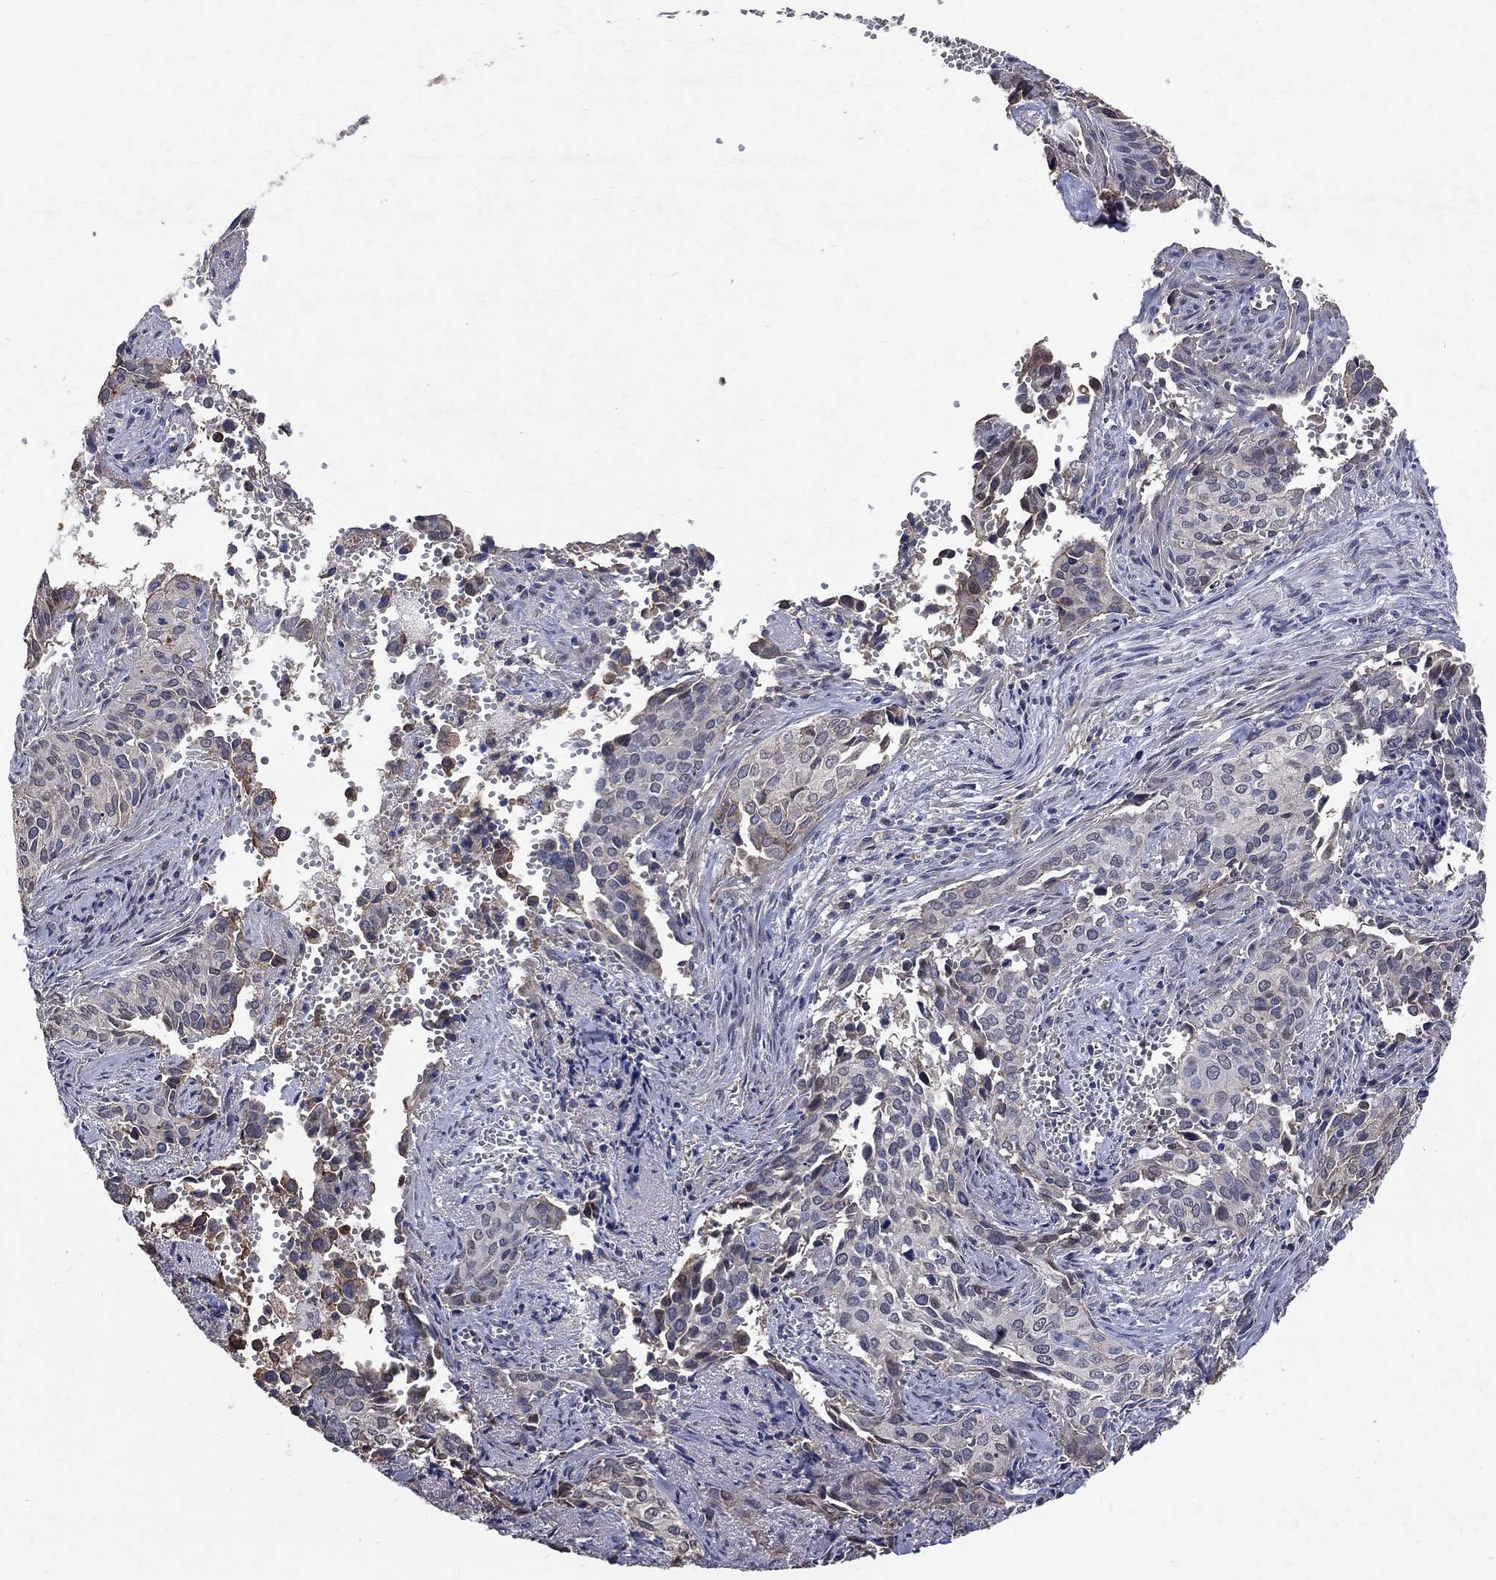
{"staining": {"intensity": "negative", "quantity": "none", "location": "none"}, "tissue": "cervical cancer", "cell_type": "Tumor cells", "image_type": "cancer", "snomed": [{"axis": "morphology", "description": "Squamous cell carcinoma, NOS"}, {"axis": "topography", "description": "Cervix"}], "caption": "Immunohistochemistry (IHC) photomicrograph of cervical squamous cell carcinoma stained for a protein (brown), which reveals no positivity in tumor cells.", "gene": "CHST5", "patient": {"sex": "female", "age": 29}}